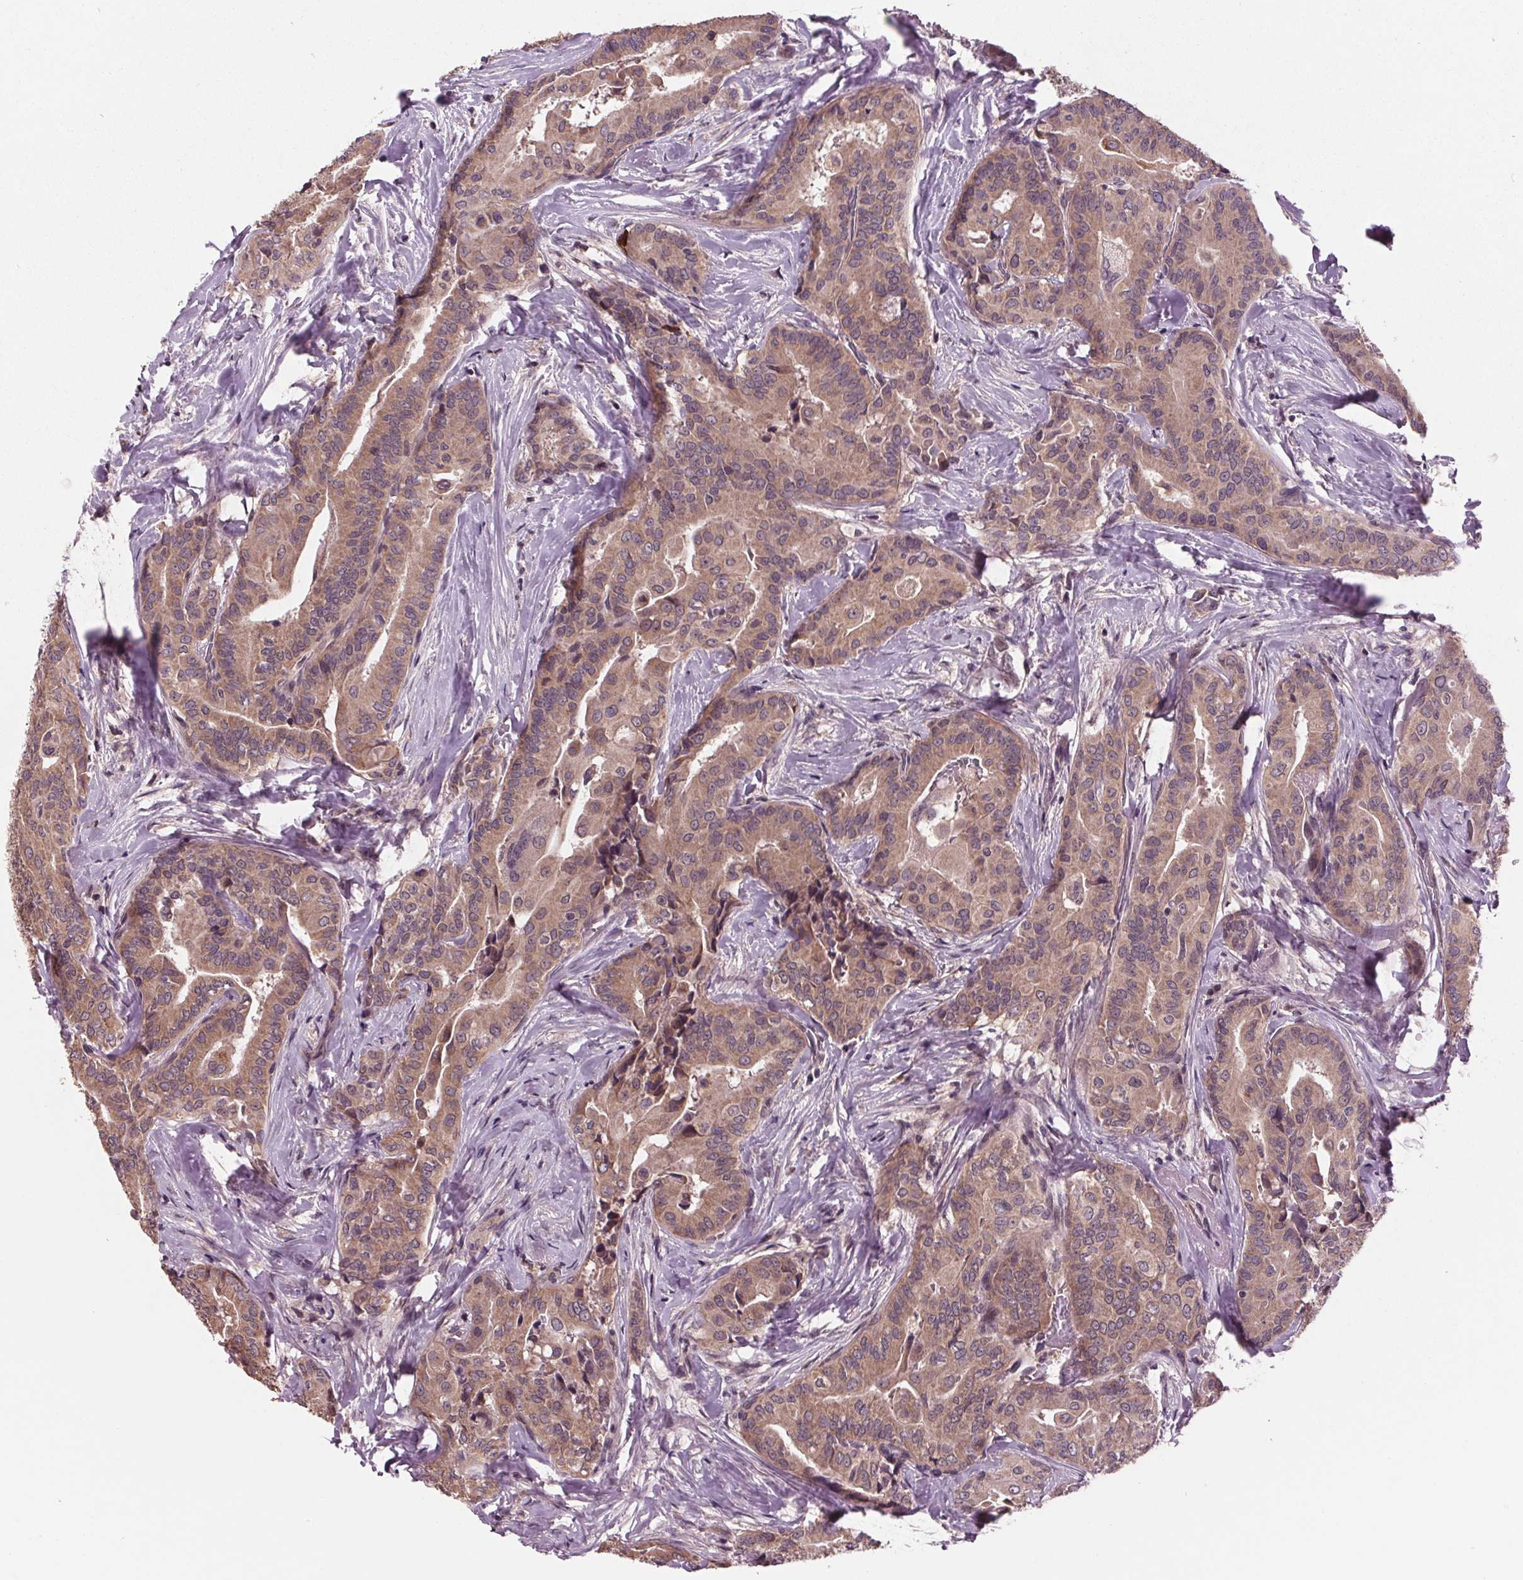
{"staining": {"intensity": "moderate", "quantity": ">75%", "location": "cytoplasmic/membranous"}, "tissue": "thyroid cancer", "cell_type": "Tumor cells", "image_type": "cancer", "snomed": [{"axis": "morphology", "description": "Papillary adenocarcinoma, NOS"}, {"axis": "topography", "description": "Thyroid gland"}], "caption": "Human thyroid cancer stained with a protein marker exhibits moderate staining in tumor cells.", "gene": "MAPK8", "patient": {"sex": "male", "age": 61}}